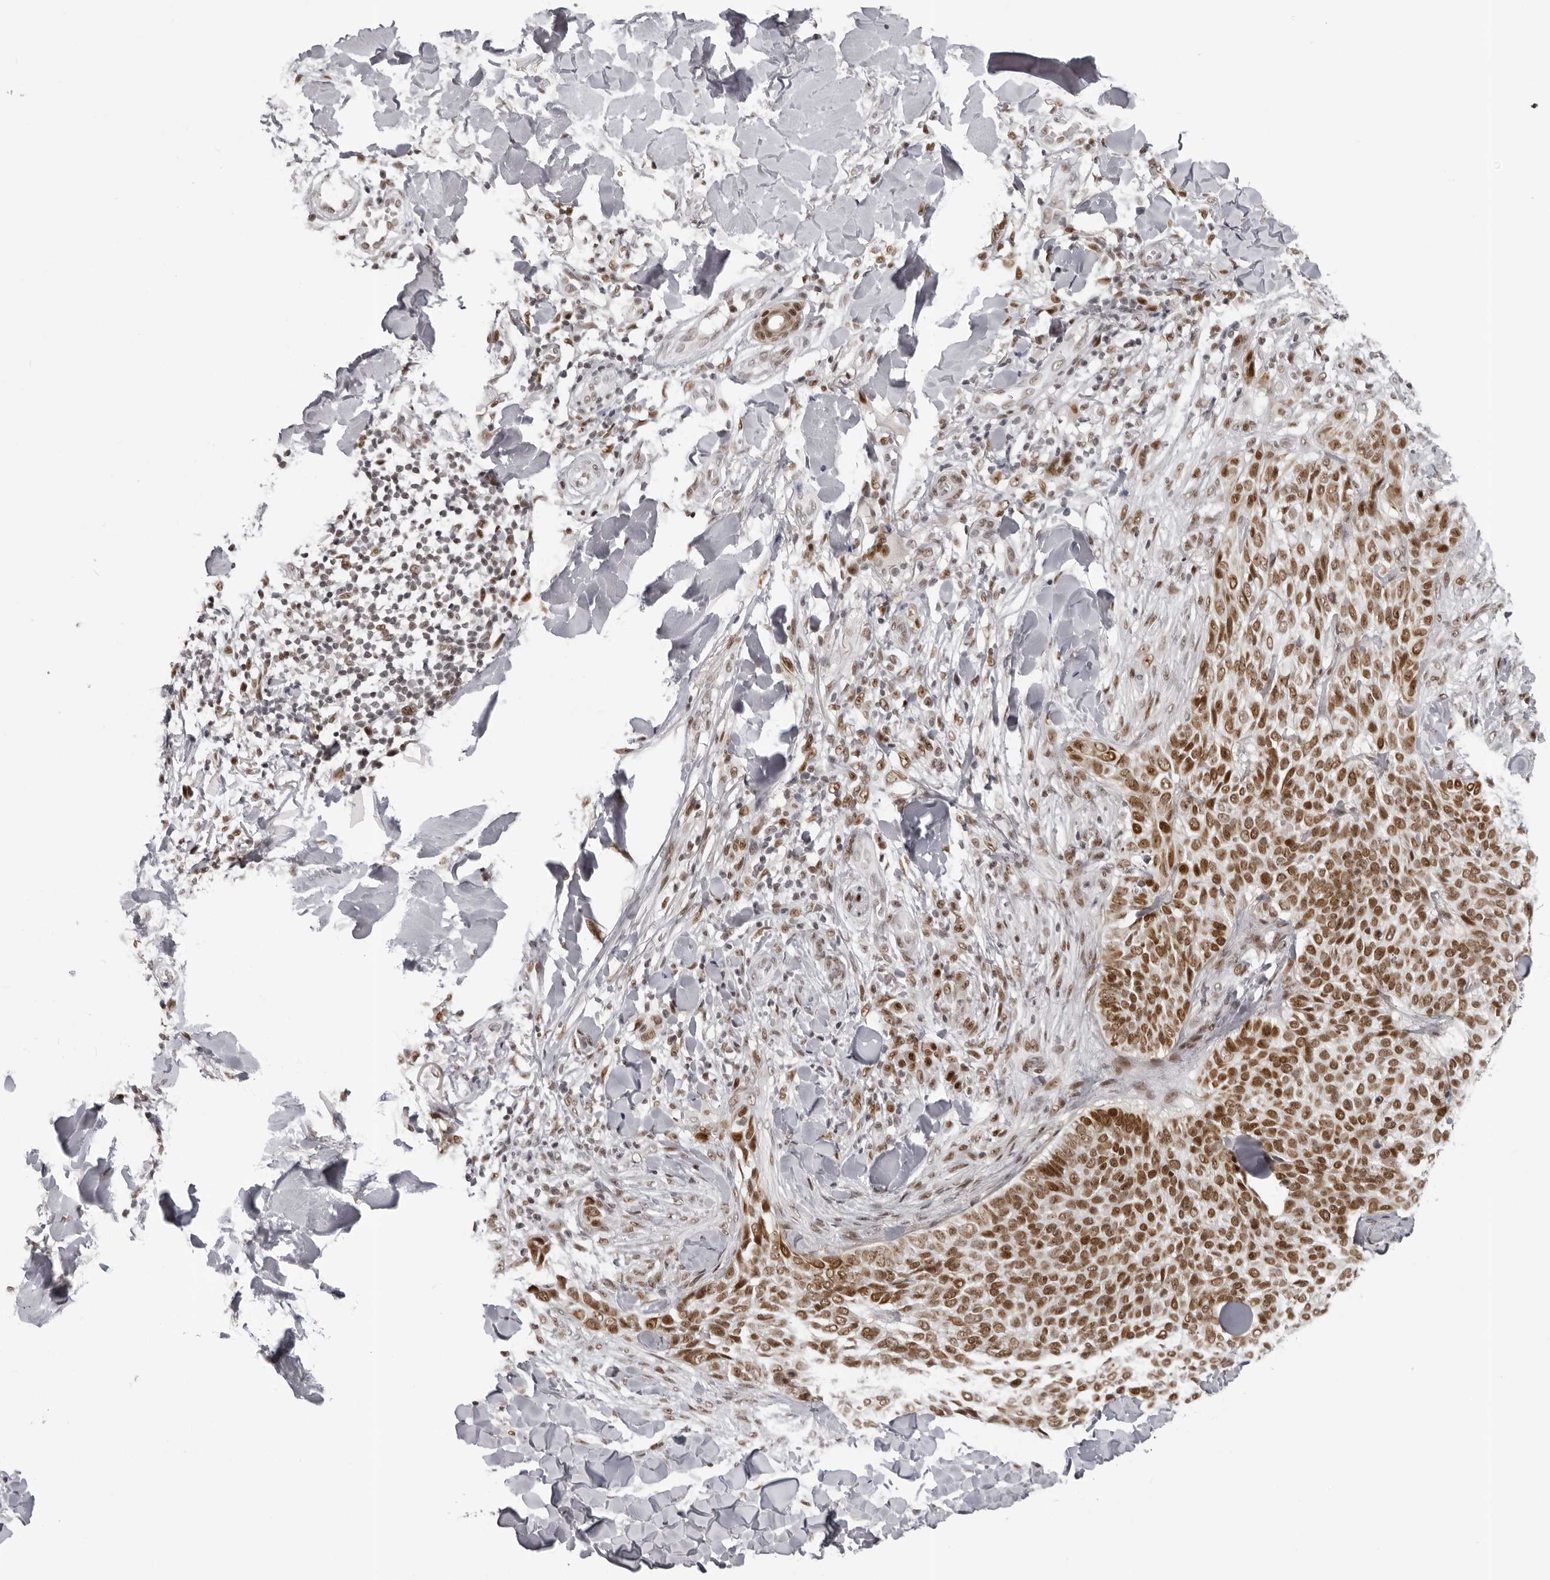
{"staining": {"intensity": "moderate", "quantity": ">75%", "location": "nuclear"}, "tissue": "skin cancer", "cell_type": "Tumor cells", "image_type": "cancer", "snomed": [{"axis": "morphology", "description": "Normal tissue, NOS"}, {"axis": "morphology", "description": "Basal cell carcinoma"}, {"axis": "topography", "description": "Skin"}], "caption": "Moderate nuclear positivity for a protein is present in approximately >75% of tumor cells of basal cell carcinoma (skin) using immunohistochemistry.", "gene": "HEXIM2", "patient": {"sex": "male", "age": 67}}